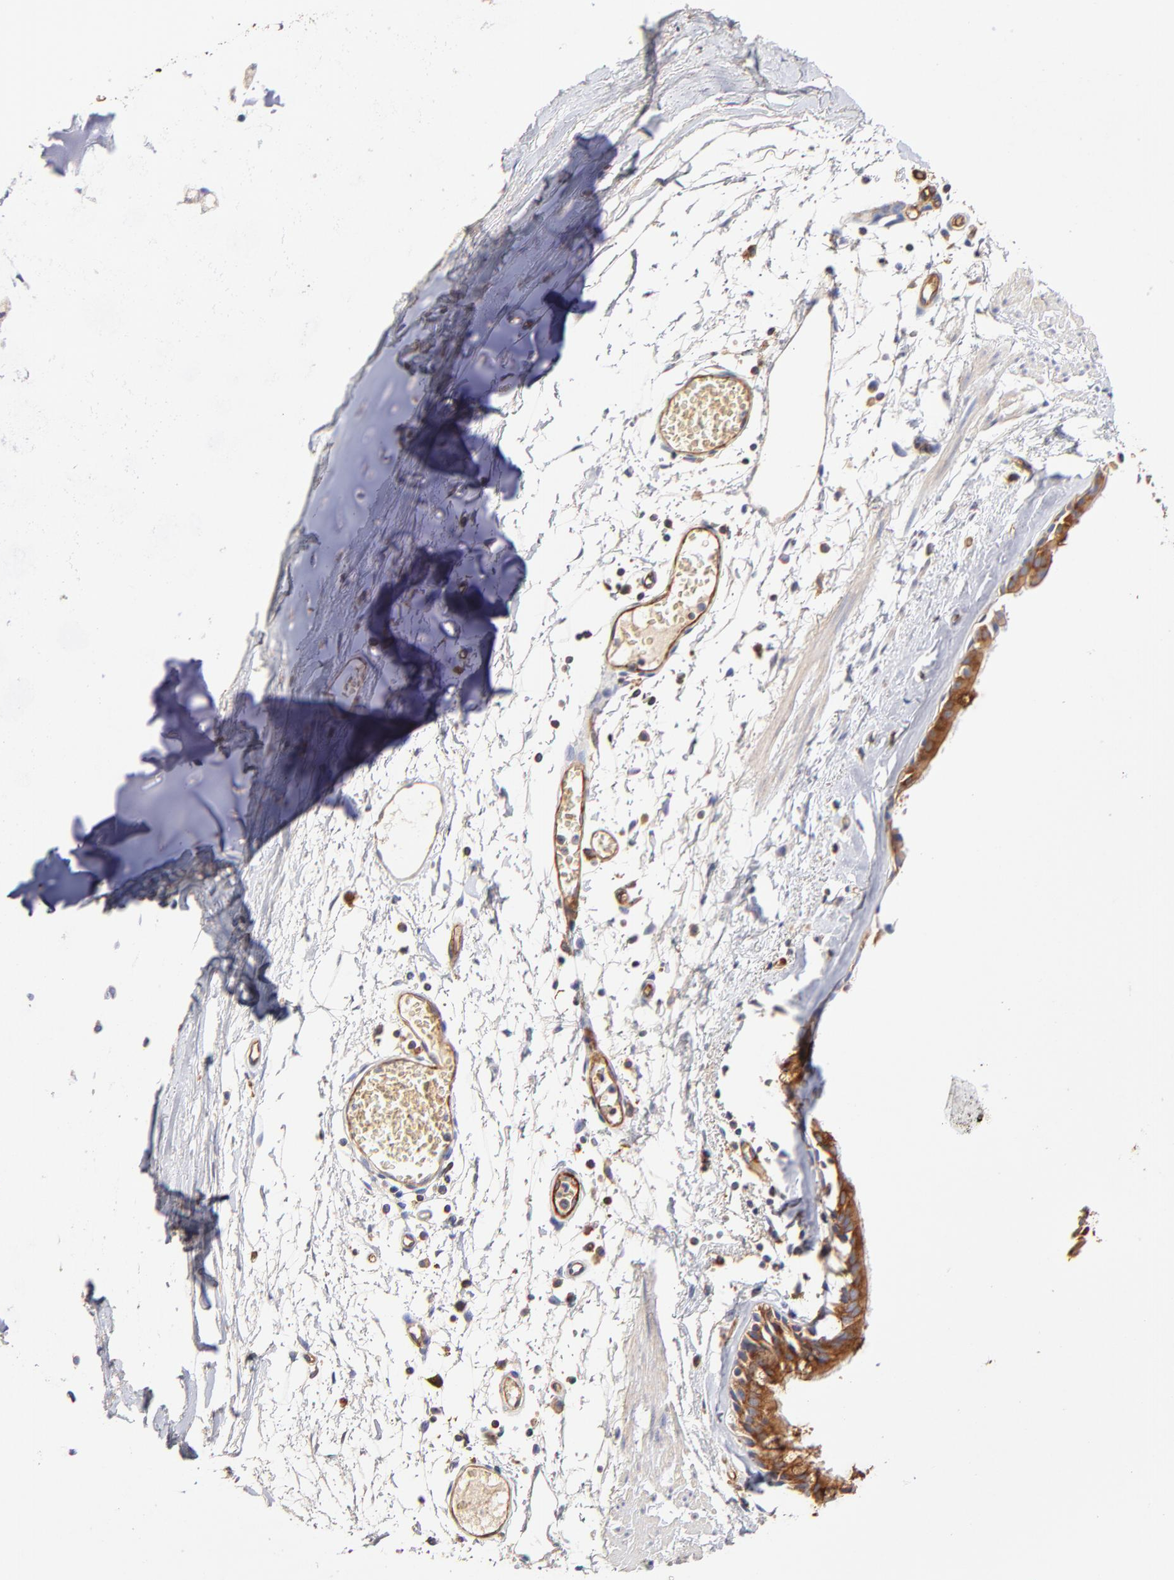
{"staining": {"intensity": "moderate", "quantity": ">75%", "location": "cytoplasmic/membranous"}, "tissue": "bronchus", "cell_type": "Respiratory epithelial cells", "image_type": "normal", "snomed": [{"axis": "morphology", "description": "Normal tissue, NOS"}, {"axis": "topography", "description": "Bronchus"}, {"axis": "topography", "description": "Lung"}], "caption": "Bronchus stained with immunohistochemistry (IHC) demonstrates moderate cytoplasmic/membranous staining in about >75% of respiratory epithelial cells. Nuclei are stained in blue.", "gene": "CD2AP", "patient": {"sex": "female", "age": 56}}